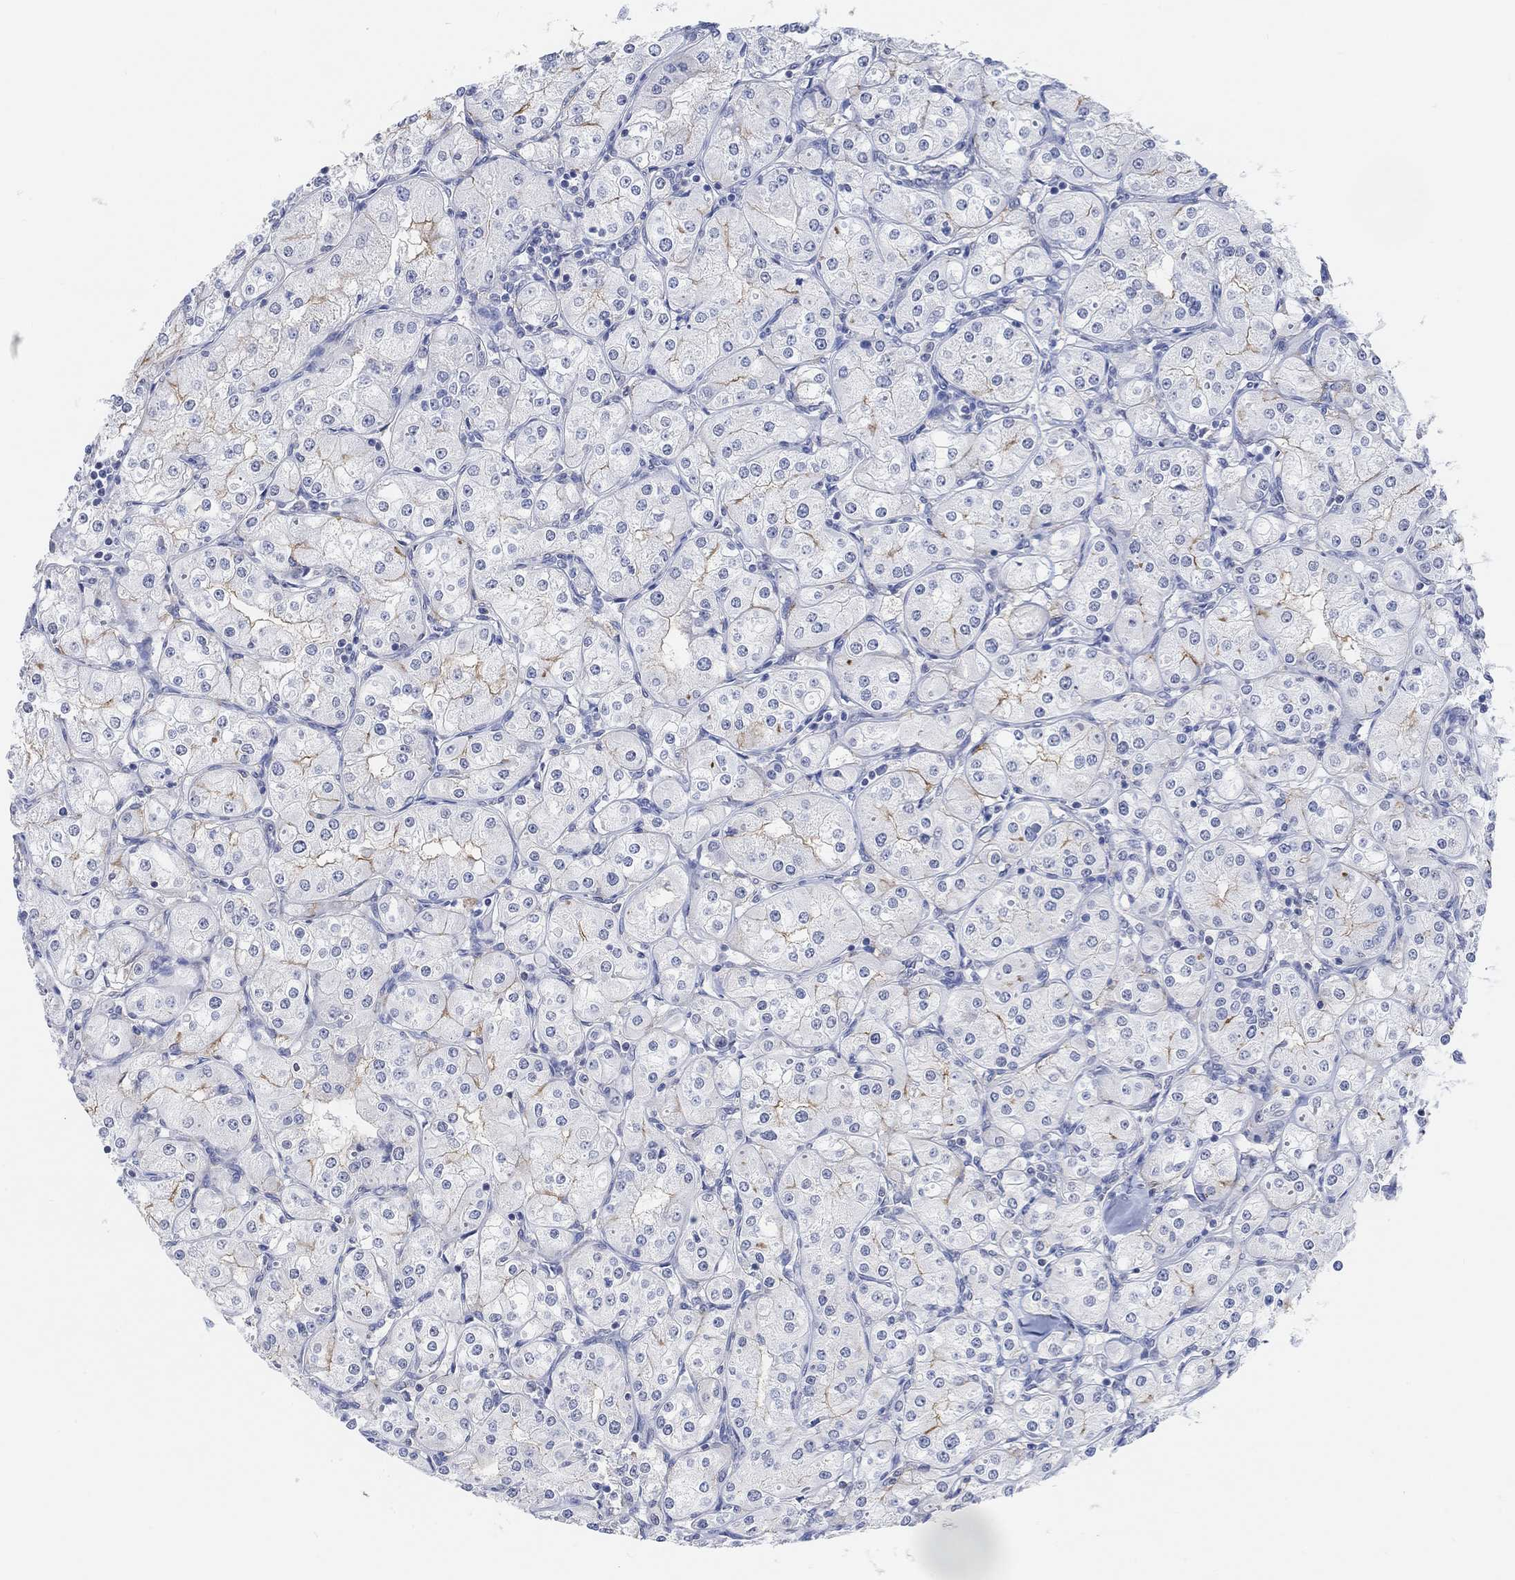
{"staining": {"intensity": "strong", "quantity": "<25%", "location": "cytoplasmic/membranous"}, "tissue": "renal cancer", "cell_type": "Tumor cells", "image_type": "cancer", "snomed": [{"axis": "morphology", "description": "Adenocarcinoma, NOS"}, {"axis": "topography", "description": "Kidney"}], "caption": "This histopathology image demonstrates renal cancer stained with immunohistochemistry to label a protein in brown. The cytoplasmic/membranous of tumor cells show strong positivity for the protein. Nuclei are counter-stained blue.", "gene": "MUC1", "patient": {"sex": "male", "age": 77}}